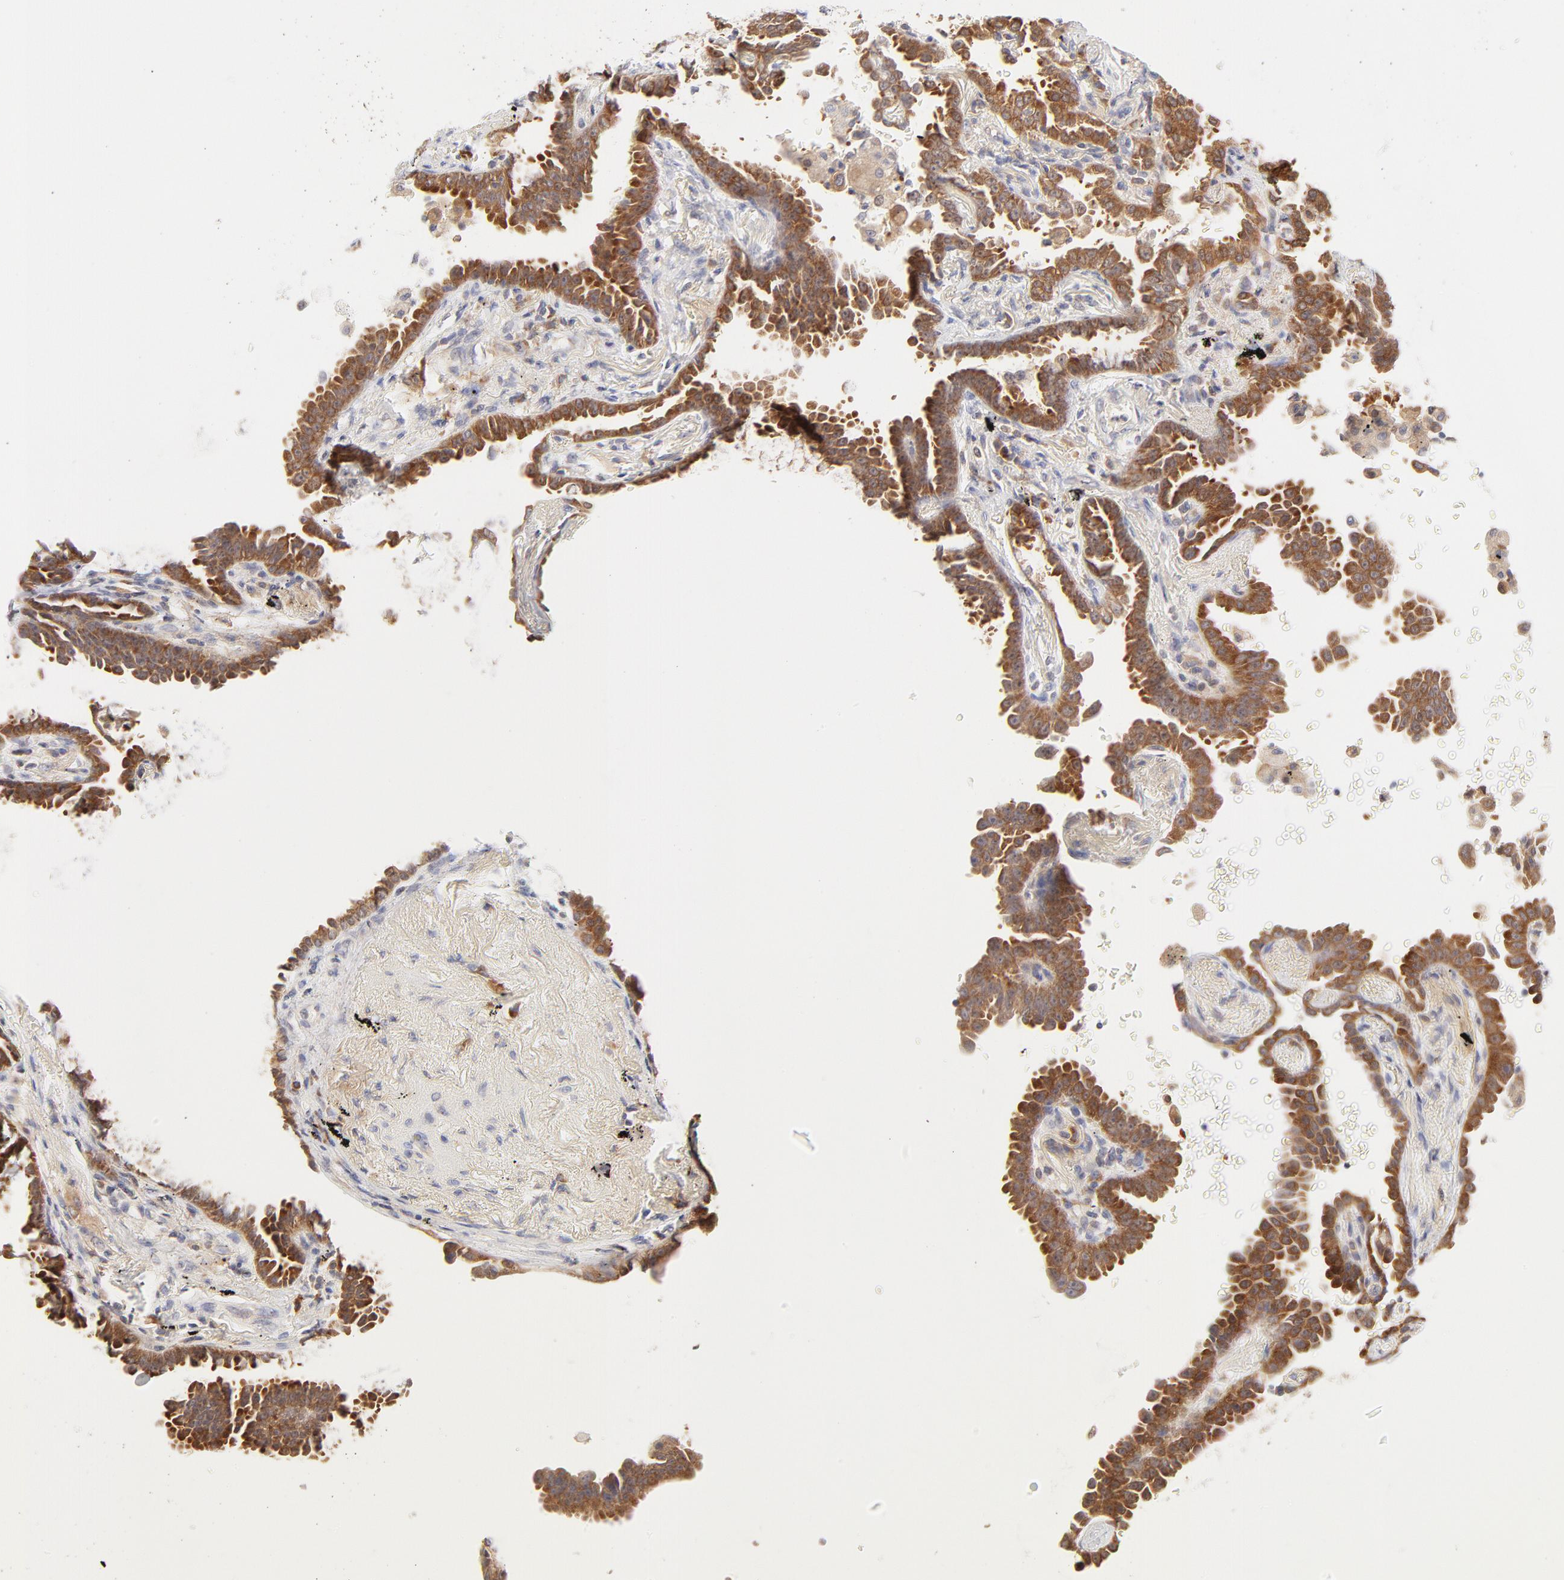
{"staining": {"intensity": "moderate", "quantity": ">75%", "location": "cytoplasmic/membranous"}, "tissue": "lung cancer", "cell_type": "Tumor cells", "image_type": "cancer", "snomed": [{"axis": "morphology", "description": "Adenocarcinoma, NOS"}, {"axis": "topography", "description": "Lung"}], "caption": "Protein staining demonstrates moderate cytoplasmic/membranous positivity in about >75% of tumor cells in lung adenocarcinoma. (DAB IHC with brightfield microscopy, high magnification).", "gene": "RPS6KA1", "patient": {"sex": "female", "age": 64}}